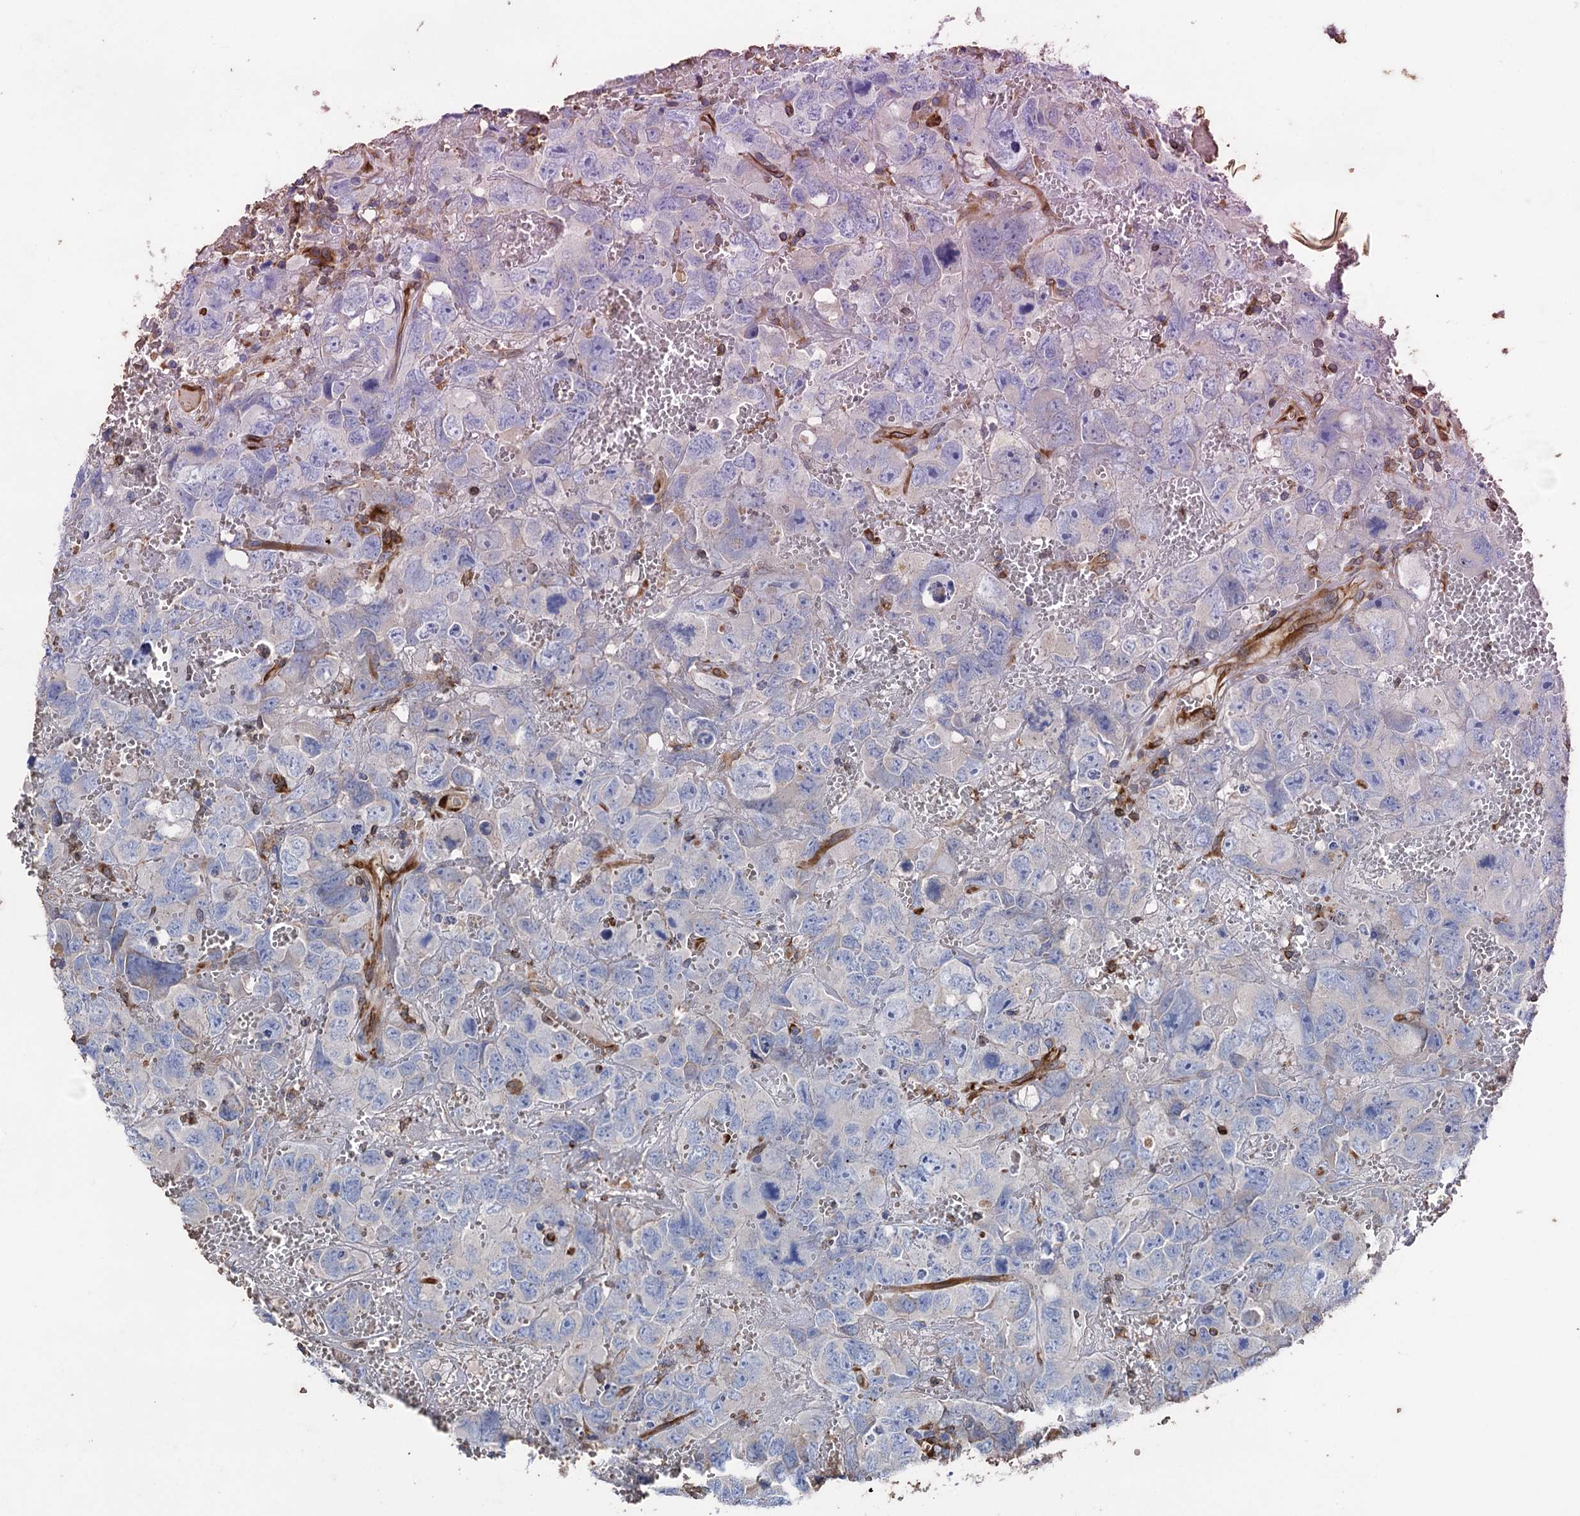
{"staining": {"intensity": "negative", "quantity": "none", "location": "none"}, "tissue": "testis cancer", "cell_type": "Tumor cells", "image_type": "cancer", "snomed": [{"axis": "morphology", "description": "Carcinoma, Embryonal, NOS"}, {"axis": "topography", "description": "Testis"}], "caption": "DAB (3,3'-diaminobenzidine) immunohistochemical staining of human testis embryonal carcinoma exhibits no significant positivity in tumor cells. Brightfield microscopy of immunohistochemistry (IHC) stained with DAB (brown) and hematoxylin (blue), captured at high magnification.", "gene": "STING1", "patient": {"sex": "male", "age": 45}}